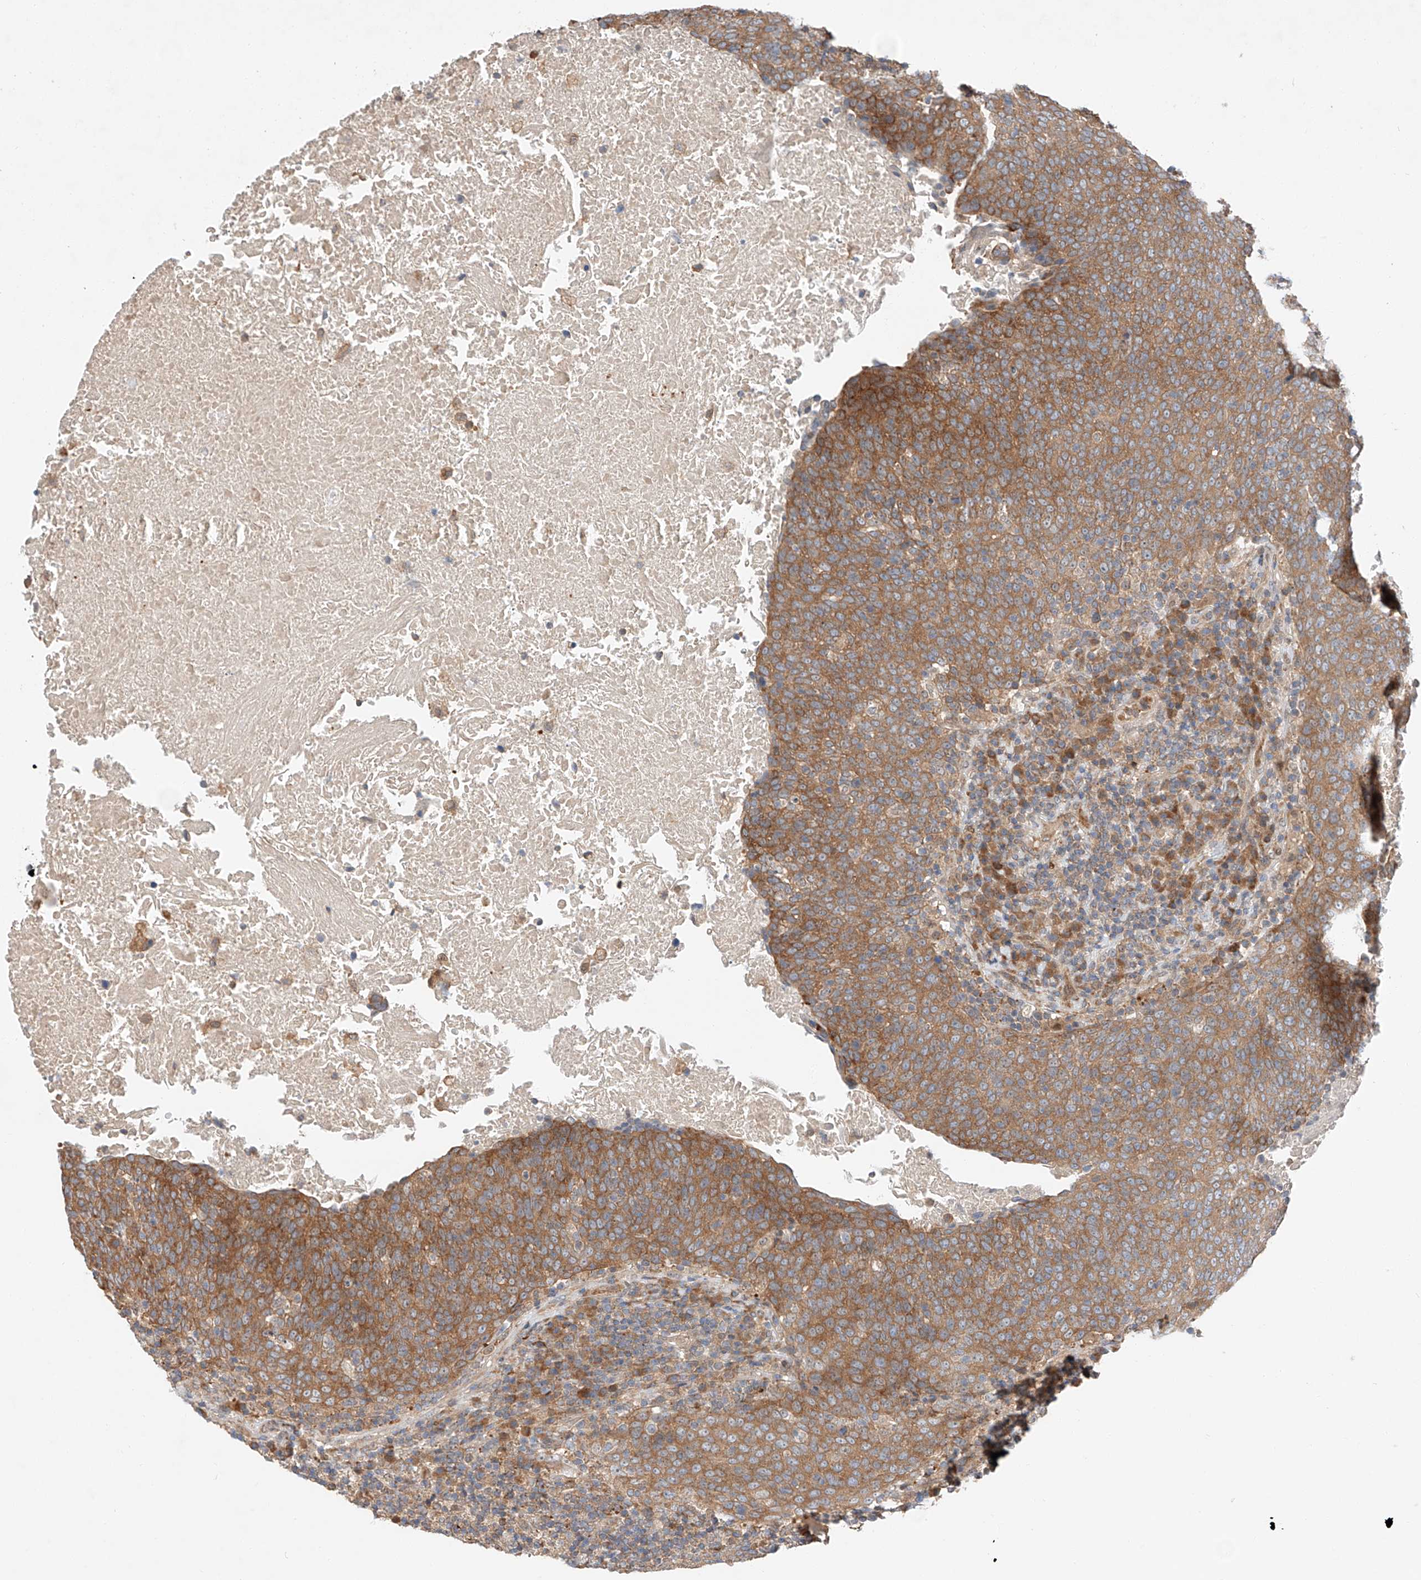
{"staining": {"intensity": "moderate", "quantity": ">75%", "location": "cytoplasmic/membranous"}, "tissue": "head and neck cancer", "cell_type": "Tumor cells", "image_type": "cancer", "snomed": [{"axis": "morphology", "description": "Squamous cell carcinoma, NOS"}, {"axis": "morphology", "description": "Squamous cell carcinoma, metastatic, NOS"}, {"axis": "topography", "description": "Lymph node"}, {"axis": "topography", "description": "Head-Neck"}], "caption": "Human head and neck cancer (squamous cell carcinoma) stained with a brown dye displays moderate cytoplasmic/membranous positive expression in approximately >75% of tumor cells.", "gene": "RUSC1", "patient": {"sex": "male", "age": 62}}